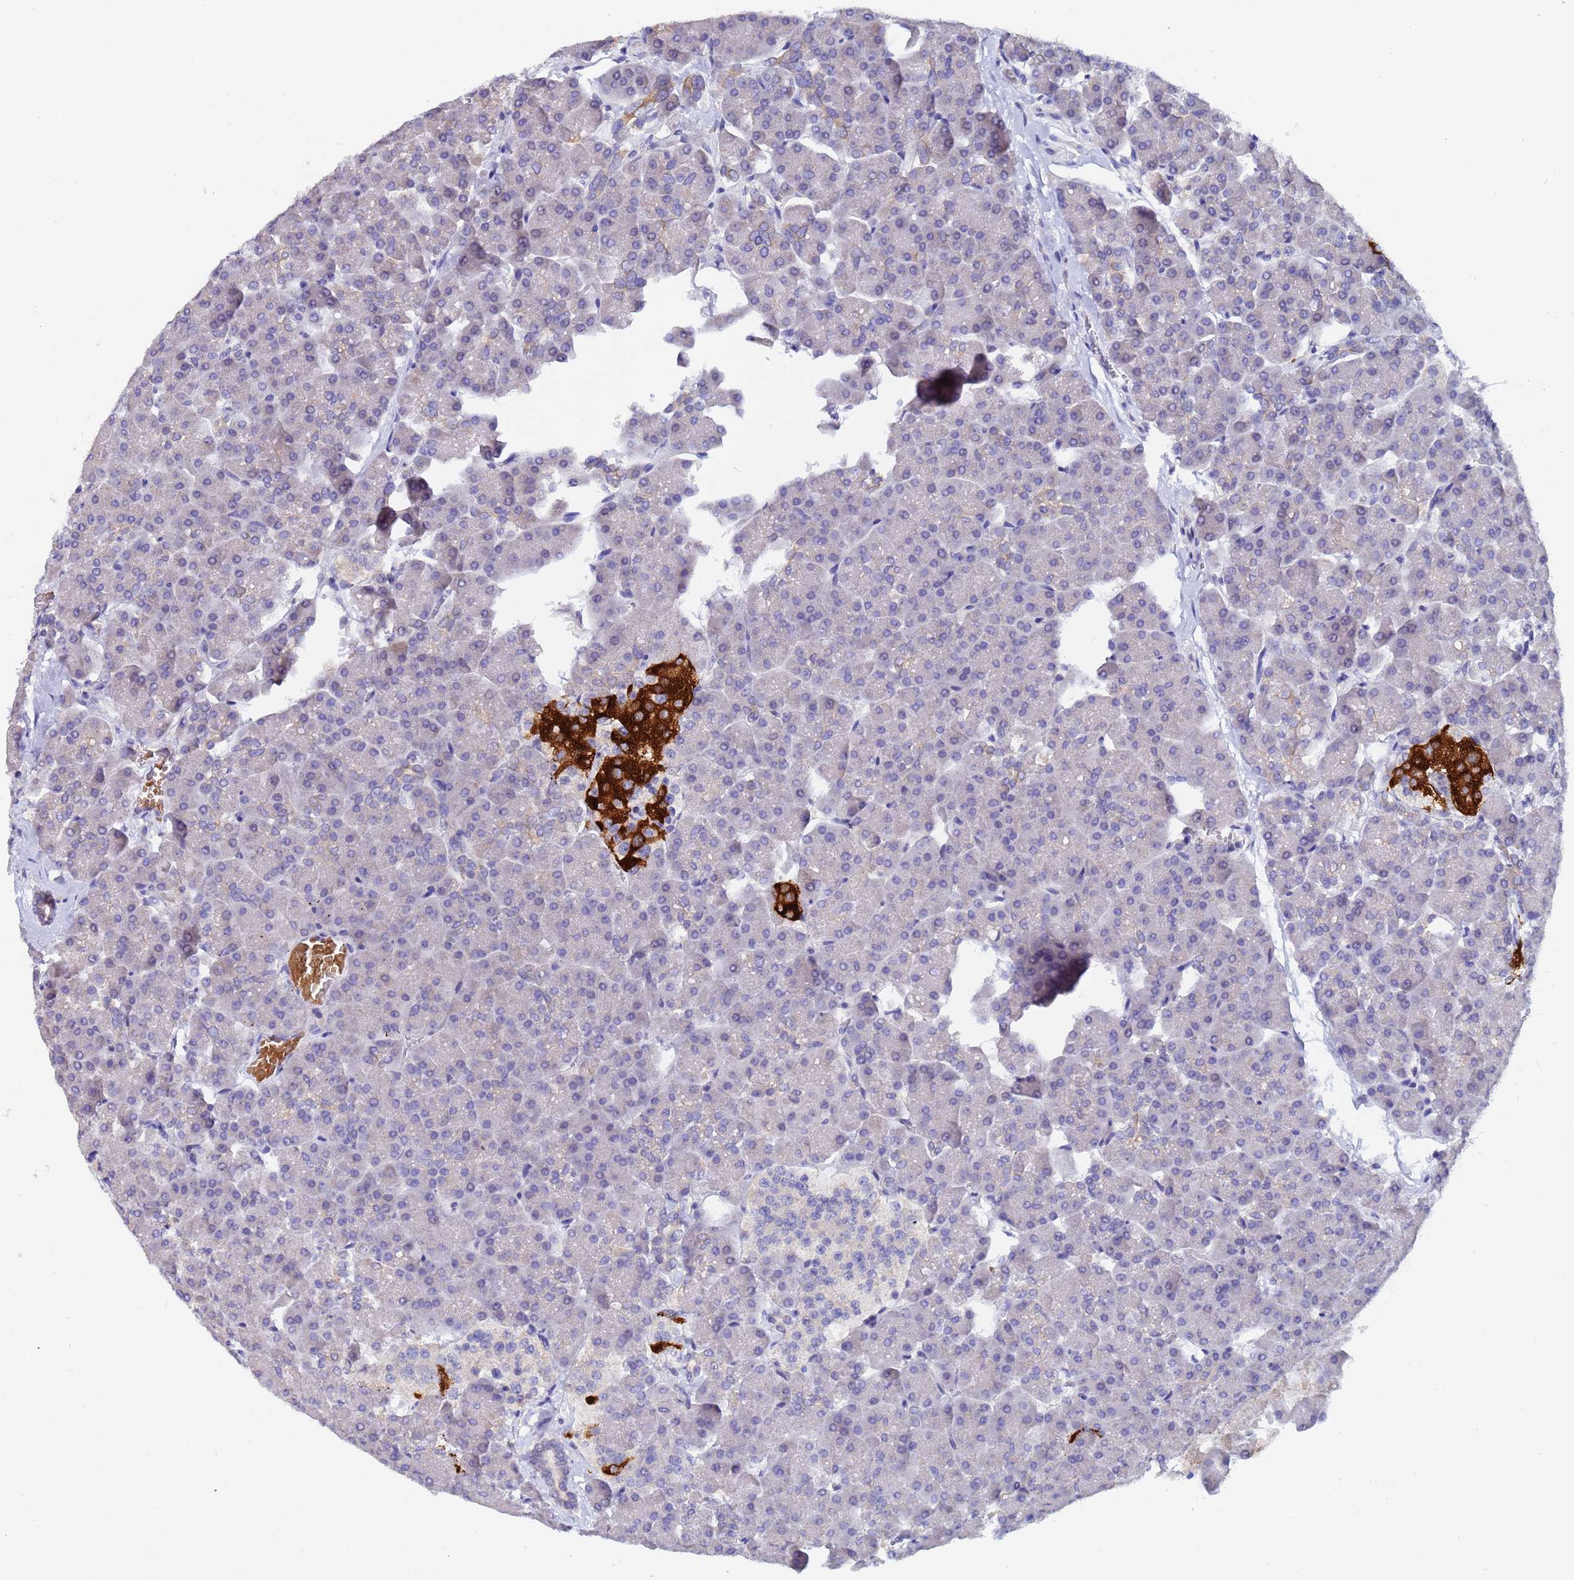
{"staining": {"intensity": "moderate", "quantity": "<25%", "location": "cytoplasmic/membranous"}, "tissue": "pancreas", "cell_type": "Exocrine glandular cells", "image_type": "normal", "snomed": [{"axis": "morphology", "description": "Normal tissue, NOS"}, {"axis": "topography", "description": "Pancreas"}, {"axis": "topography", "description": "Peripheral nerve tissue"}], "caption": "The immunohistochemical stain highlights moderate cytoplasmic/membranous positivity in exocrine glandular cells of unremarkable pancreas.", "gene": "IHO1", "patient": {"sex": "male", "age": 54}}